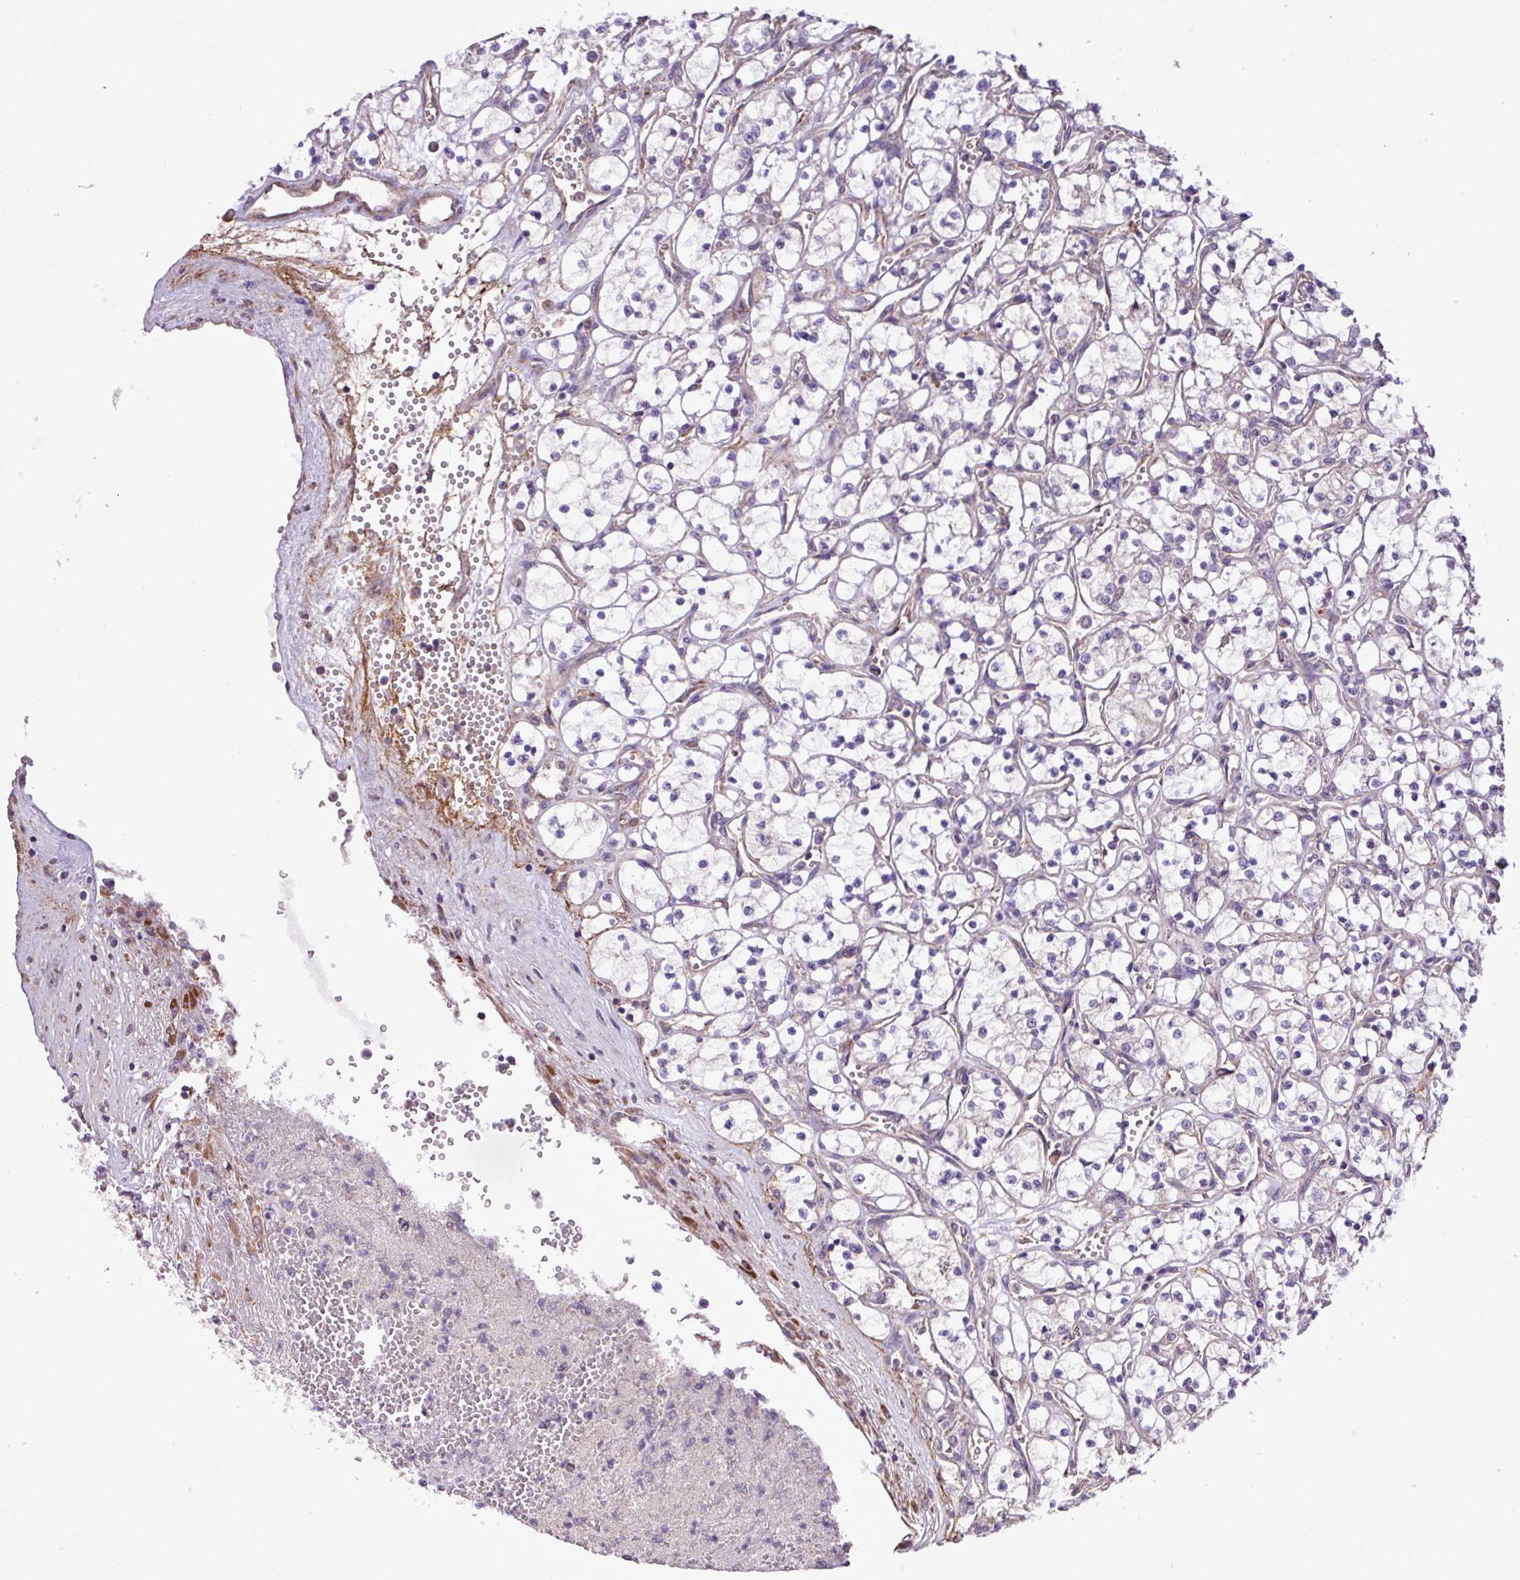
{"staining": {"intensity": "negative", "quantity": "none", "location": "none"}, "tissue": "renal cancer", "cell_type": "Tumor cells", "image_type": "cancer", "snomed": [{"axis": "morphology", "description": "Adenocarcinoma, NOS"}, {"axis": "topography", "description": "Kidney"}], "caption": "An IHC image of renal cancer (adenocarcinoma) is shown. There is no staining in tumor cells of renal cancer (adenocarcinoma).", "gene": "MEGF6", "patient": {"sex": "female", "age": 69}}